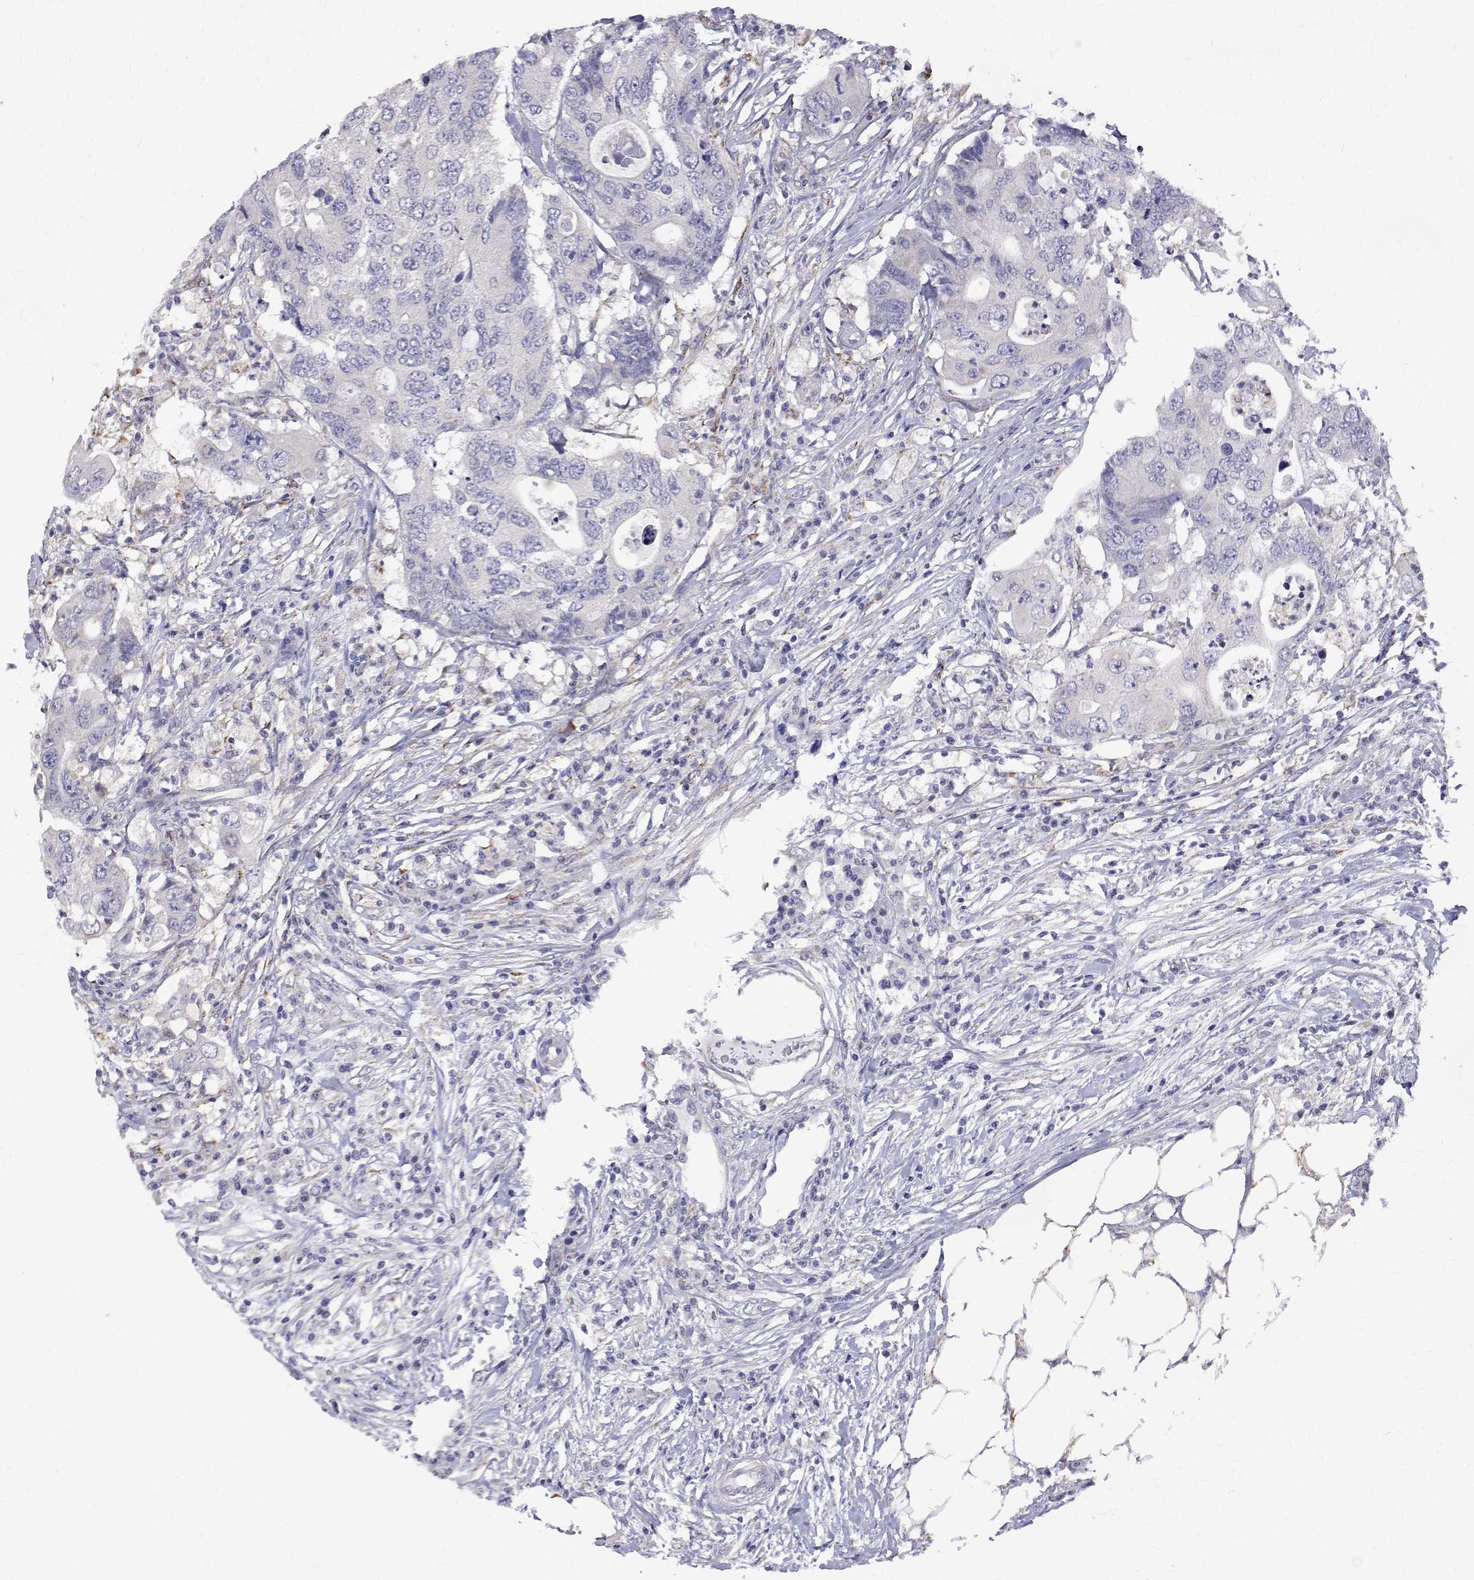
{"staining": {"intensity": "negative", "quantity": "none", "location": "none"}, "tissue": "colorectal cancer", "cell_type": "Tumor cells", "image_type": "cancer", "snomed": [{"axis": "morphology", "description": "Adenocarcinoma, NOS"}, {"axis": "topography", "description": "Colon"}], "caption": "This micrograph is of colorectal cancer stained with IHC to label a protein in brown with the nuclei are counter-stained blue. There is no staining in tumor cells.", "gene": "PADI1", "patient": {"sex": "male", "age": 71}}